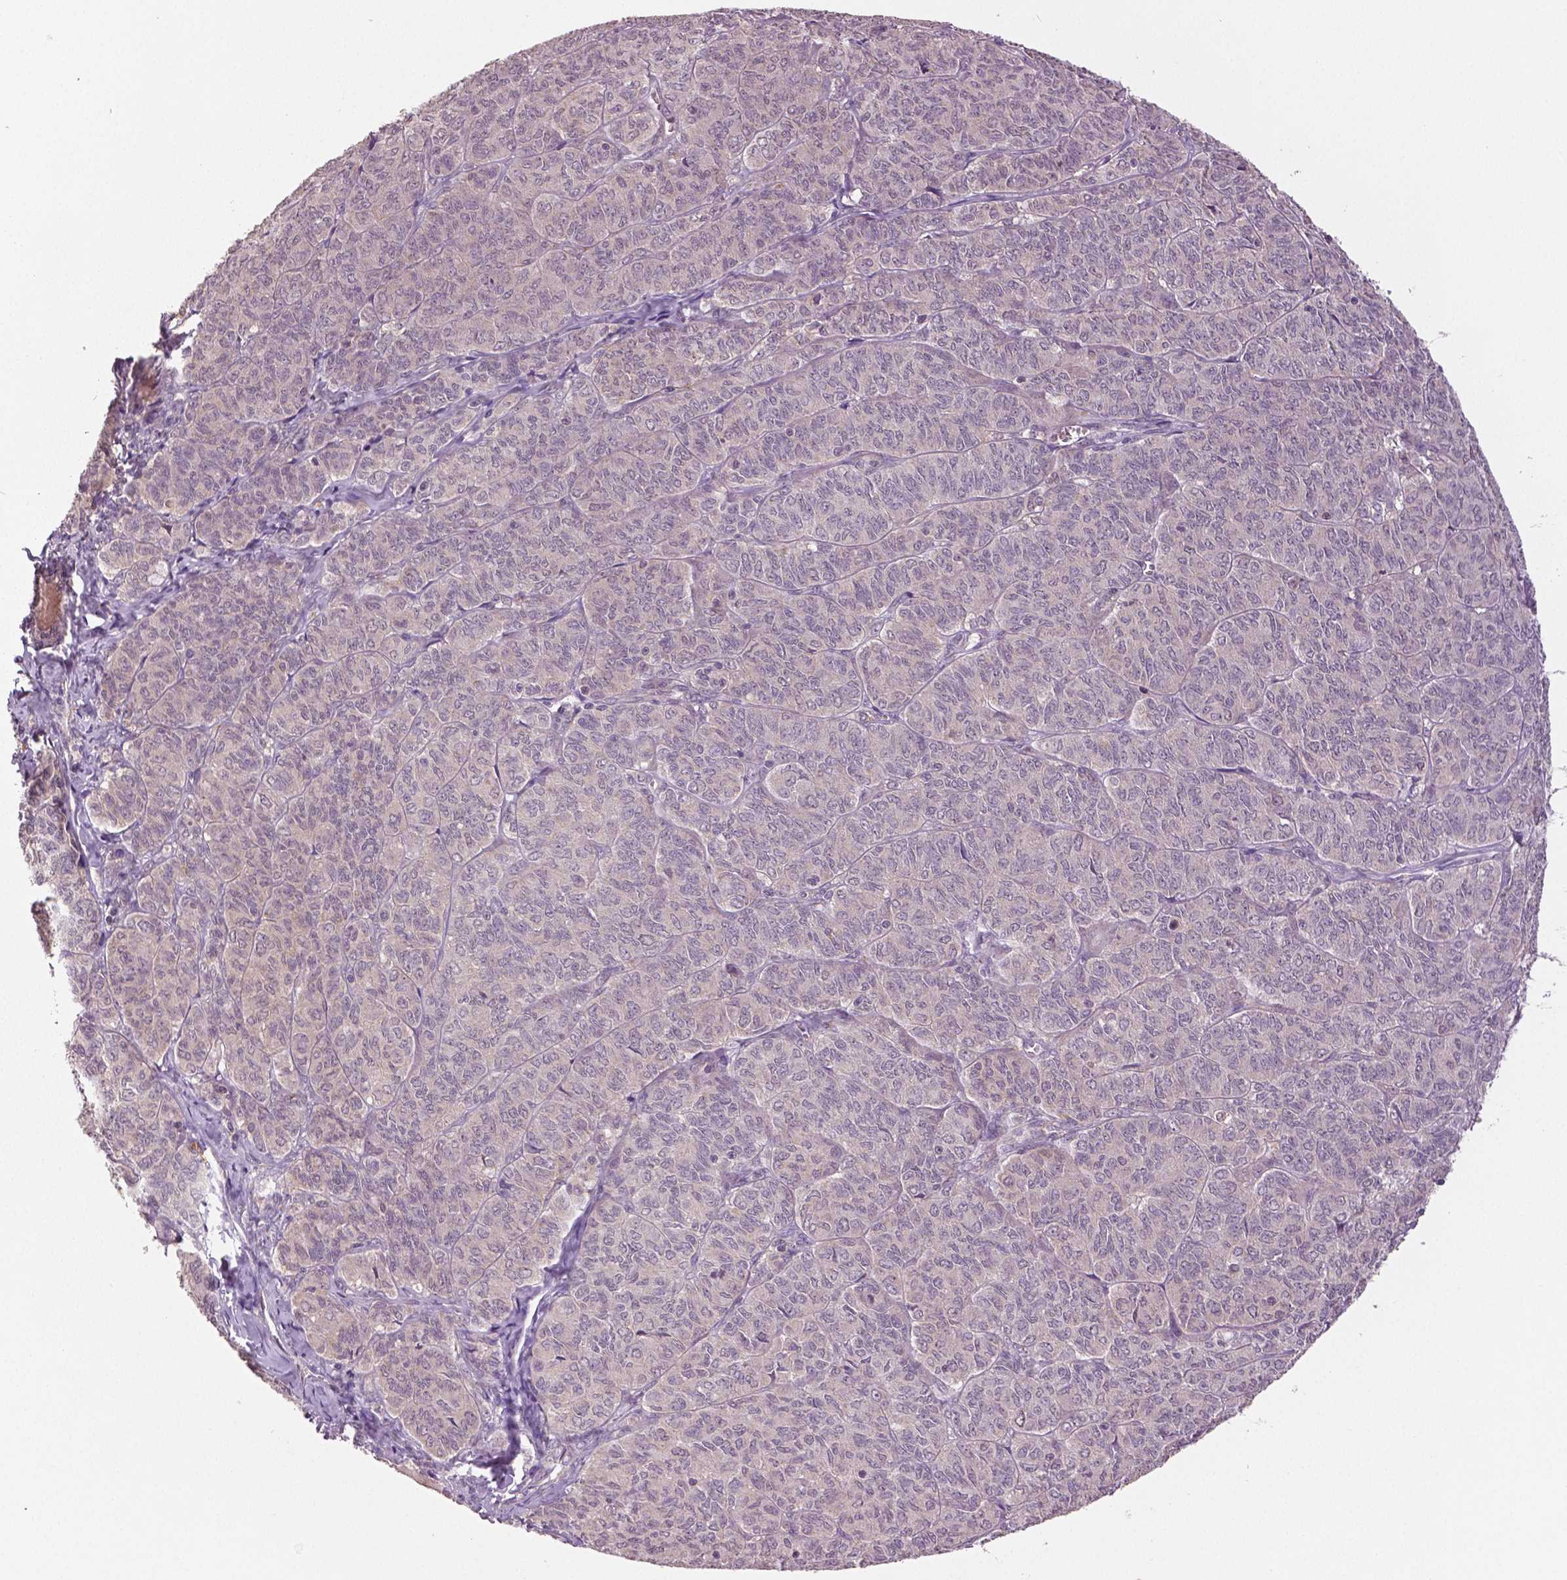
{"staining": {"intensity": "negative", "quantity": "none", "location": "none"}, "tissue": "ovarian cancer", "cell_type": "Tumor cells", "image_type": "cancer", "snomed": [{"axis": "morphology", "description": "Carcinoma, endometroid"}, {"axis": "topography", "description": "Ovary"}], "caption": "This is an IHC image of ovarian cancer. There is no expression in tumor cells.", "gene": "MKI67", "patient": {"sex": "female", "age": 80}}